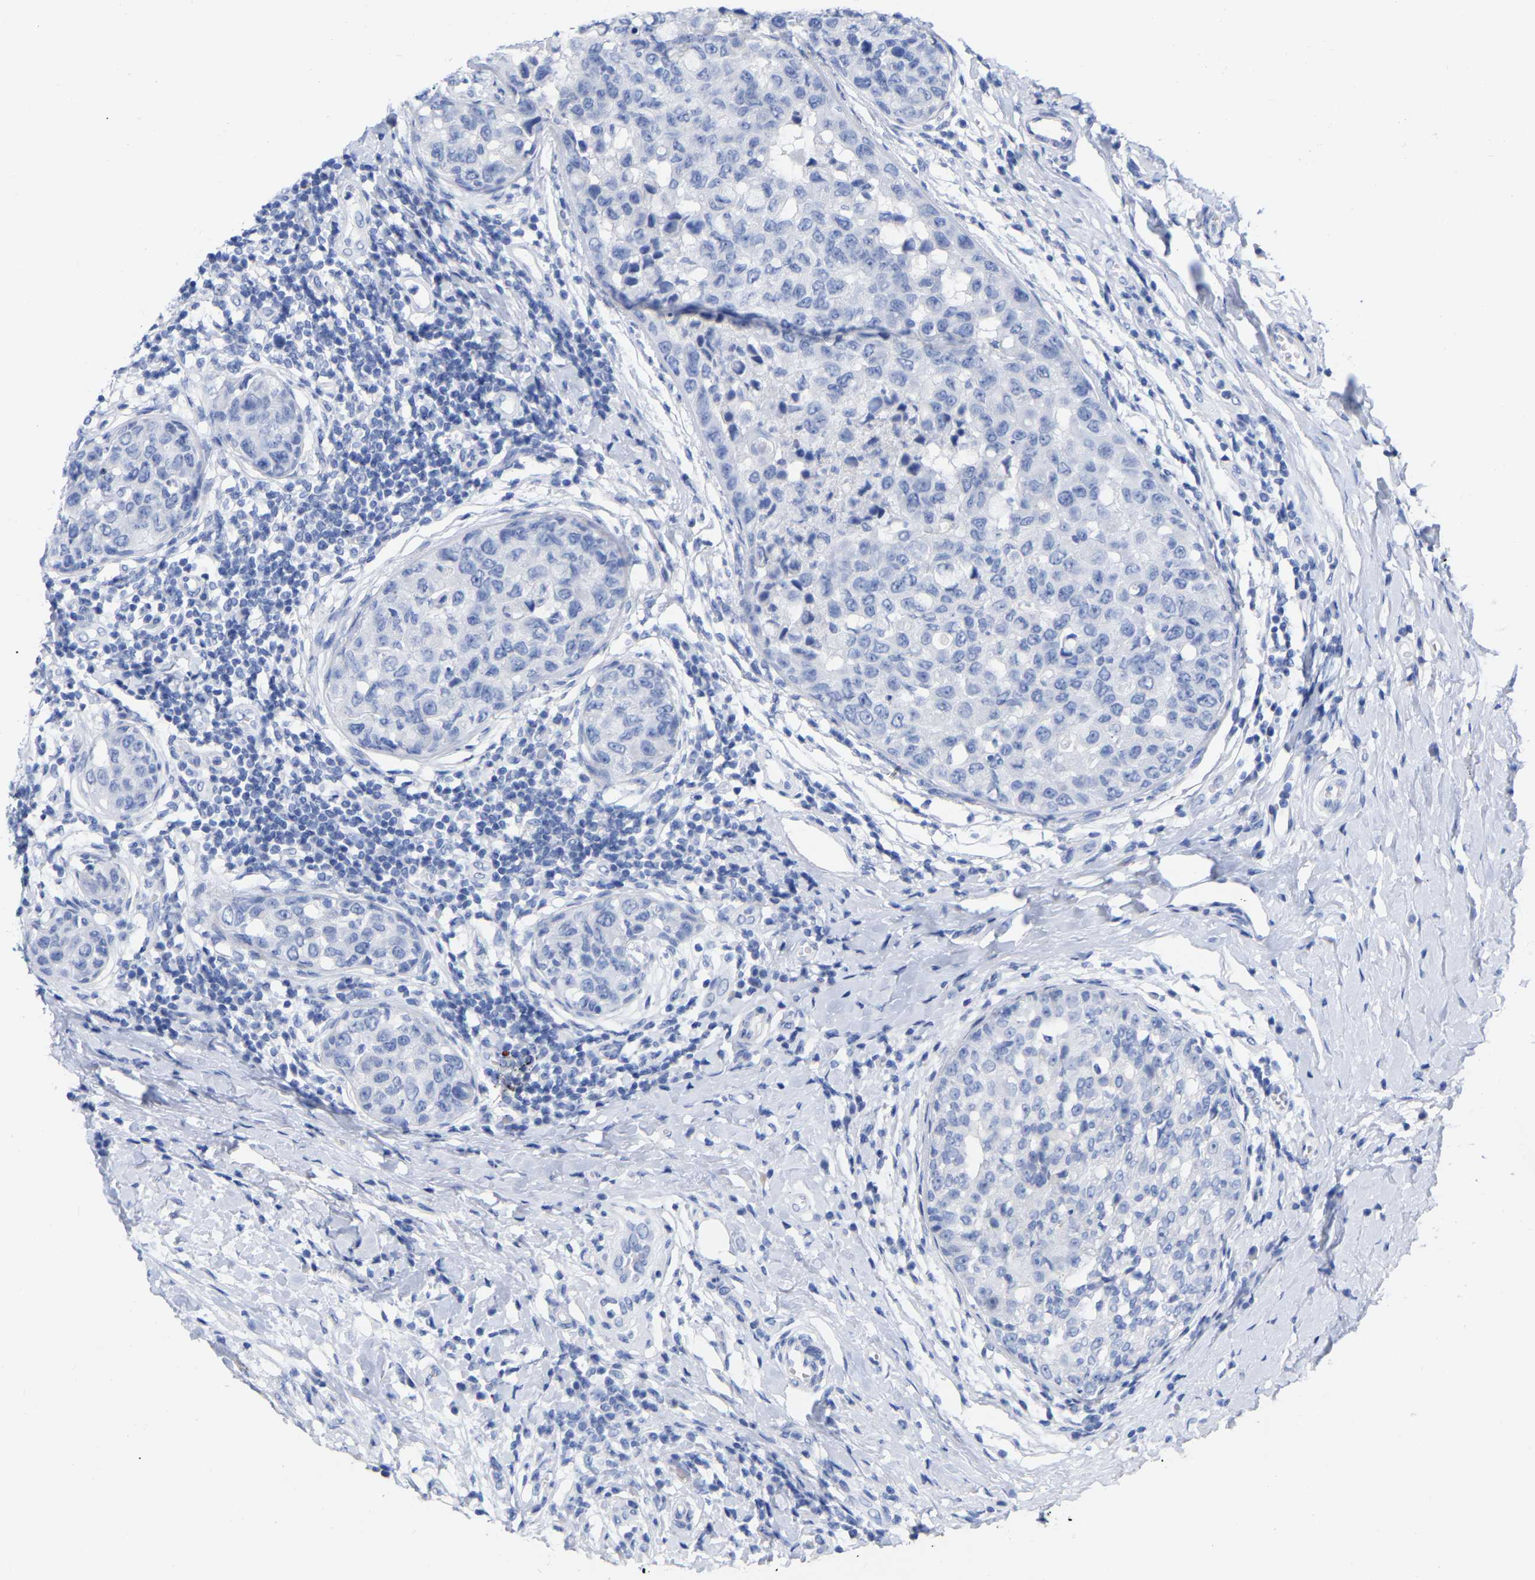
{"staining": {"intensity": "negative", "quantity": "none", "location": "none"}, "tissue": "breast cancer", "cell_type": "Tumor cells", "image_type": "cancer", "snomed": [{"axis": "morphology", "description": "Duct carcinoma"}, {"axis": "topography", "description": "Breast"}], "caption": "Immunohistochemistry of human invasive ductal carcinoma (breast) demonstrates no positivity in tumor cells.", "gene": "HAPLN1", "patient": {"sex": "female", "age": 27}}